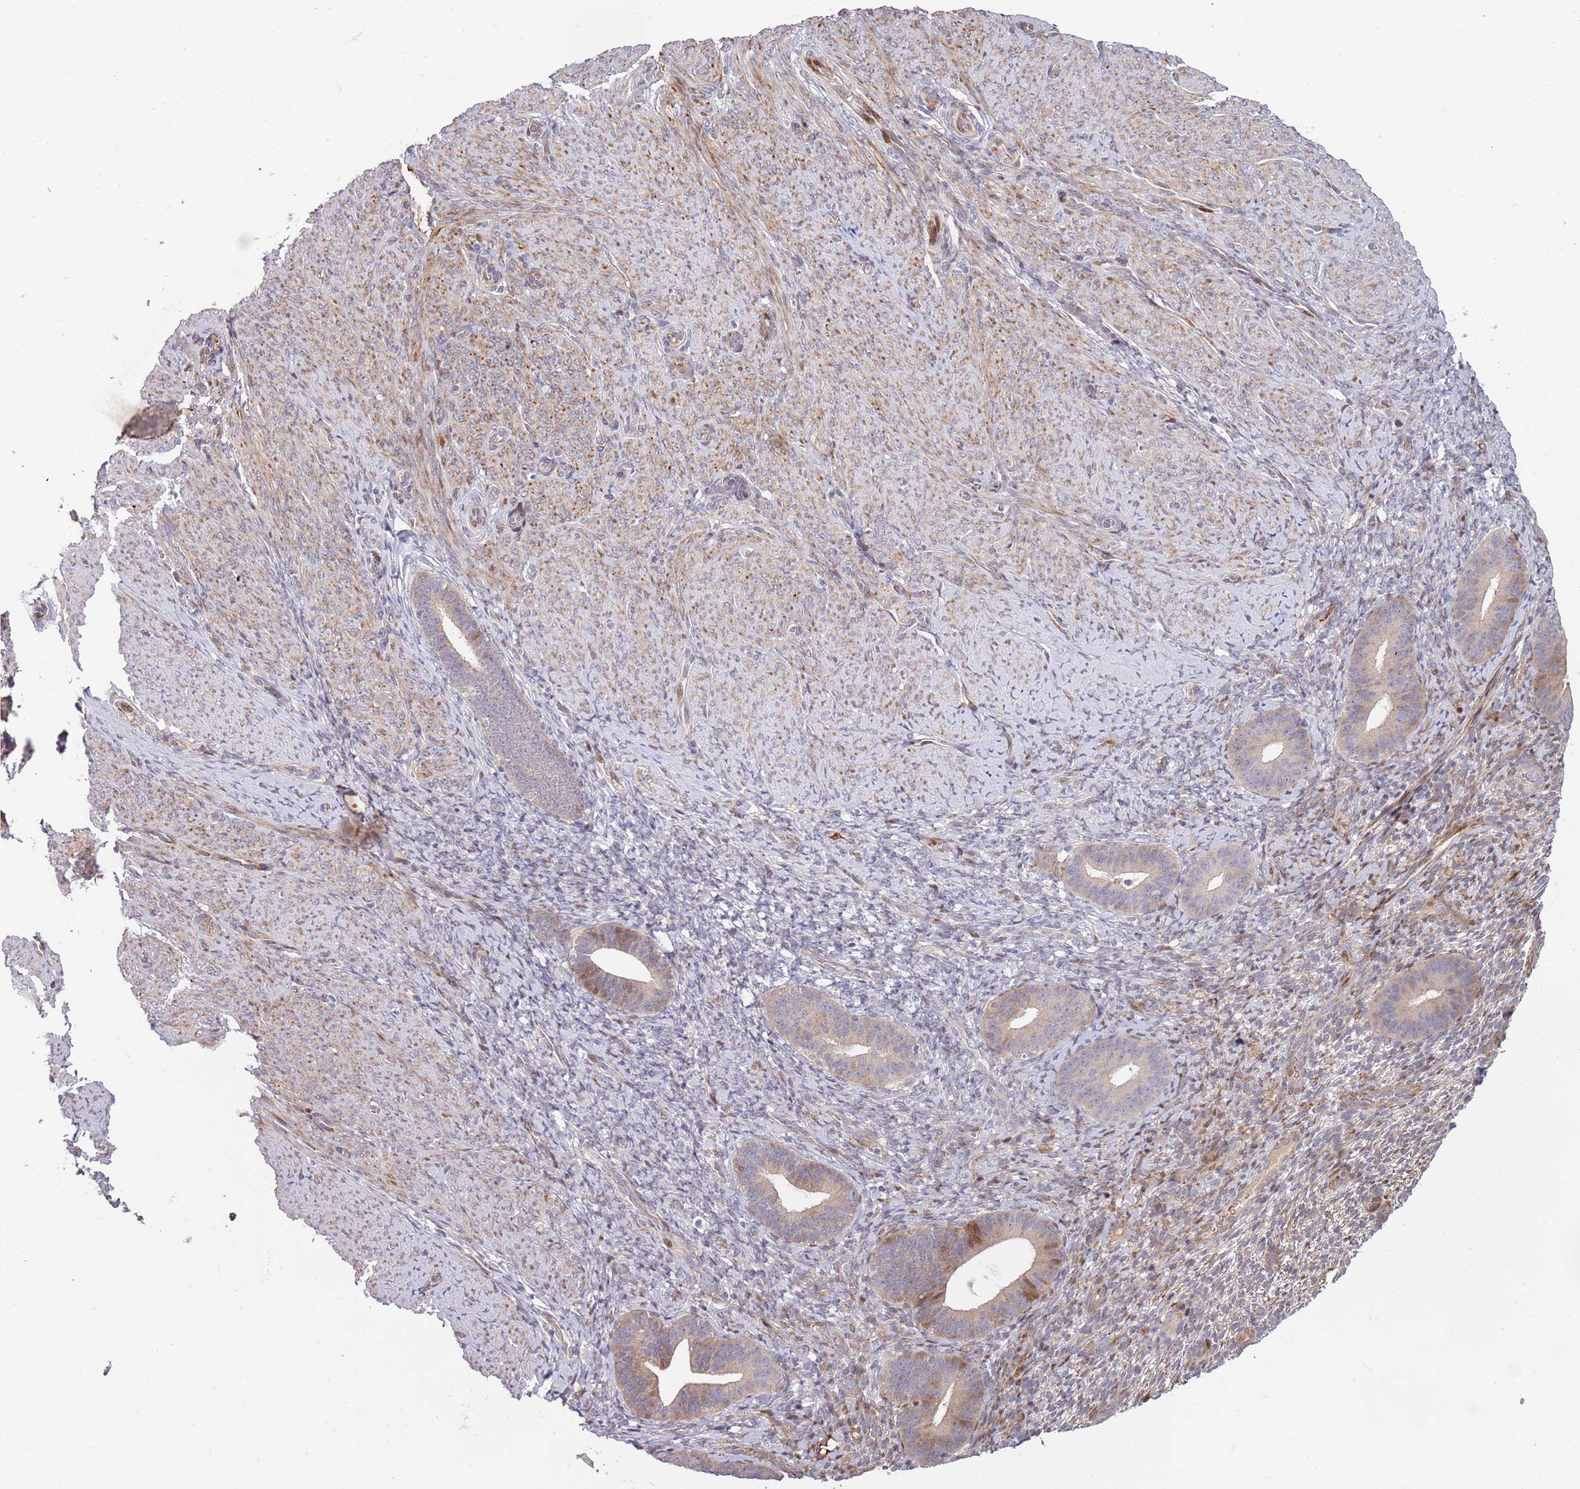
{"staining": {"intensity": "moderate", "quantity": "<25%", "location": "cytoplasmic/membranous"}, "tissue": "endometrium", "cell_type": "Cells in endometrial stroma", "image_type": "normal", "snomed": [{"axis": "morphology", "description": "Normal tissue, NOS"}, {"axis": "topography", "description": "Endometrium"}], "caption": "Immunohistochemistry (IHC) (DAB) staining of unremarkable endometrium reveals moderate cytoplasmic/membranous protein staining in approximately <25% of cells in endometrial stroma.", "gene": "SYNDIG1L", "patient": {"sex": "female", "age": 65}}